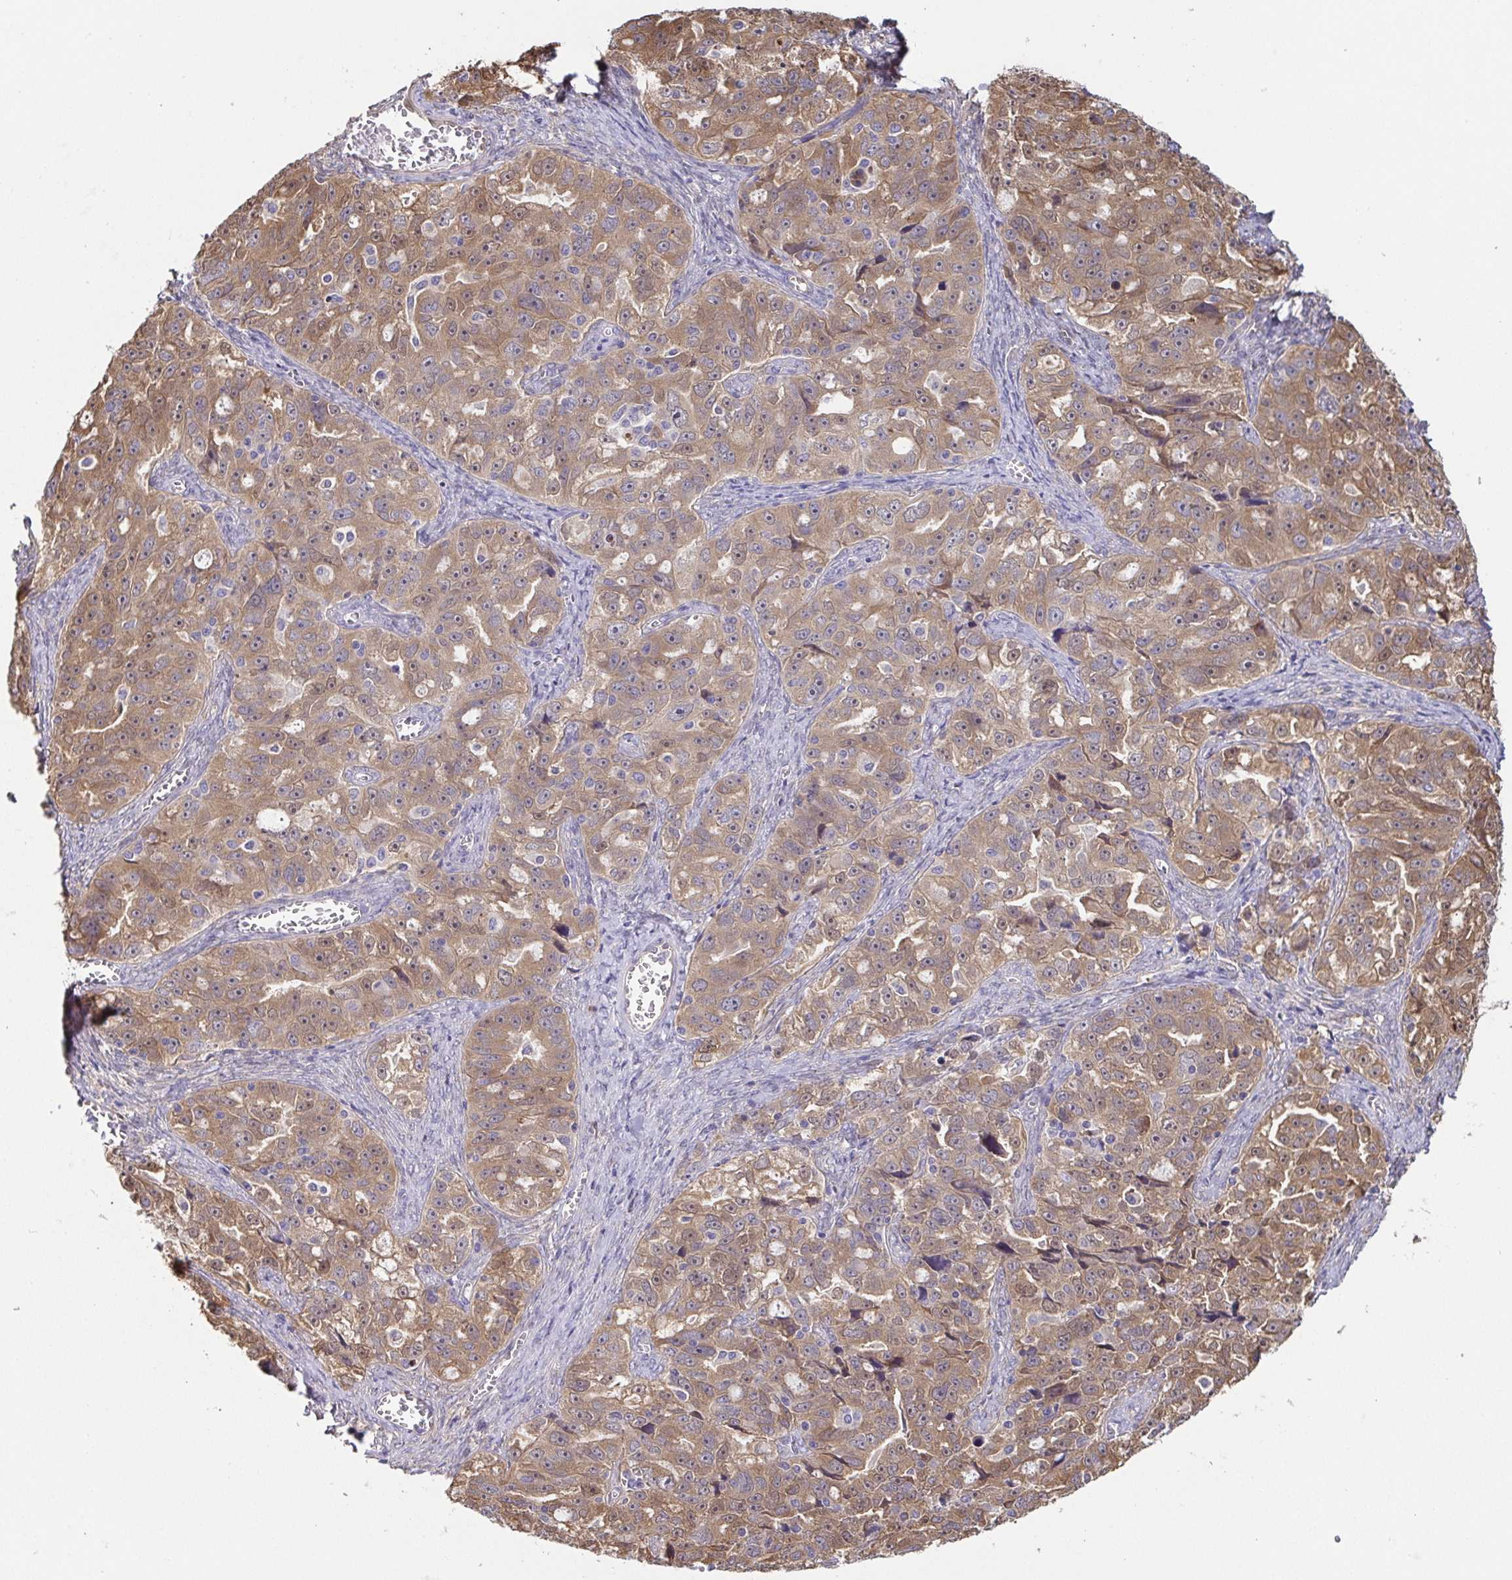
{"staining": {"intensity": "weak", "quantity": ">75%", "location": "cytoplasmic/membranous"}, "tissue": "ovarian cancer", "cell_type": "Tumor cells", "image_type": "cancer", "snomed": [{"axis": "morphology", "description": "Cystadenocarcinoma, serous, NOS"}, {"axis": "topography", "description": "Ovary"}], "caption": "IHC of human ovarian serous cystadenocarcinoma reveals low levels of weak cytoplasmic/membranous positivity in about >75% of tumor cells. The staining was performed using DAB (3,3'-diaminobenzidine) to visualize the protein expression in brown, while the nuclei were stained in blue with hematoxylin (Magnification: 20x).", "gene": "EIF3D", "patient": {"sex": "female", "age": 51}}